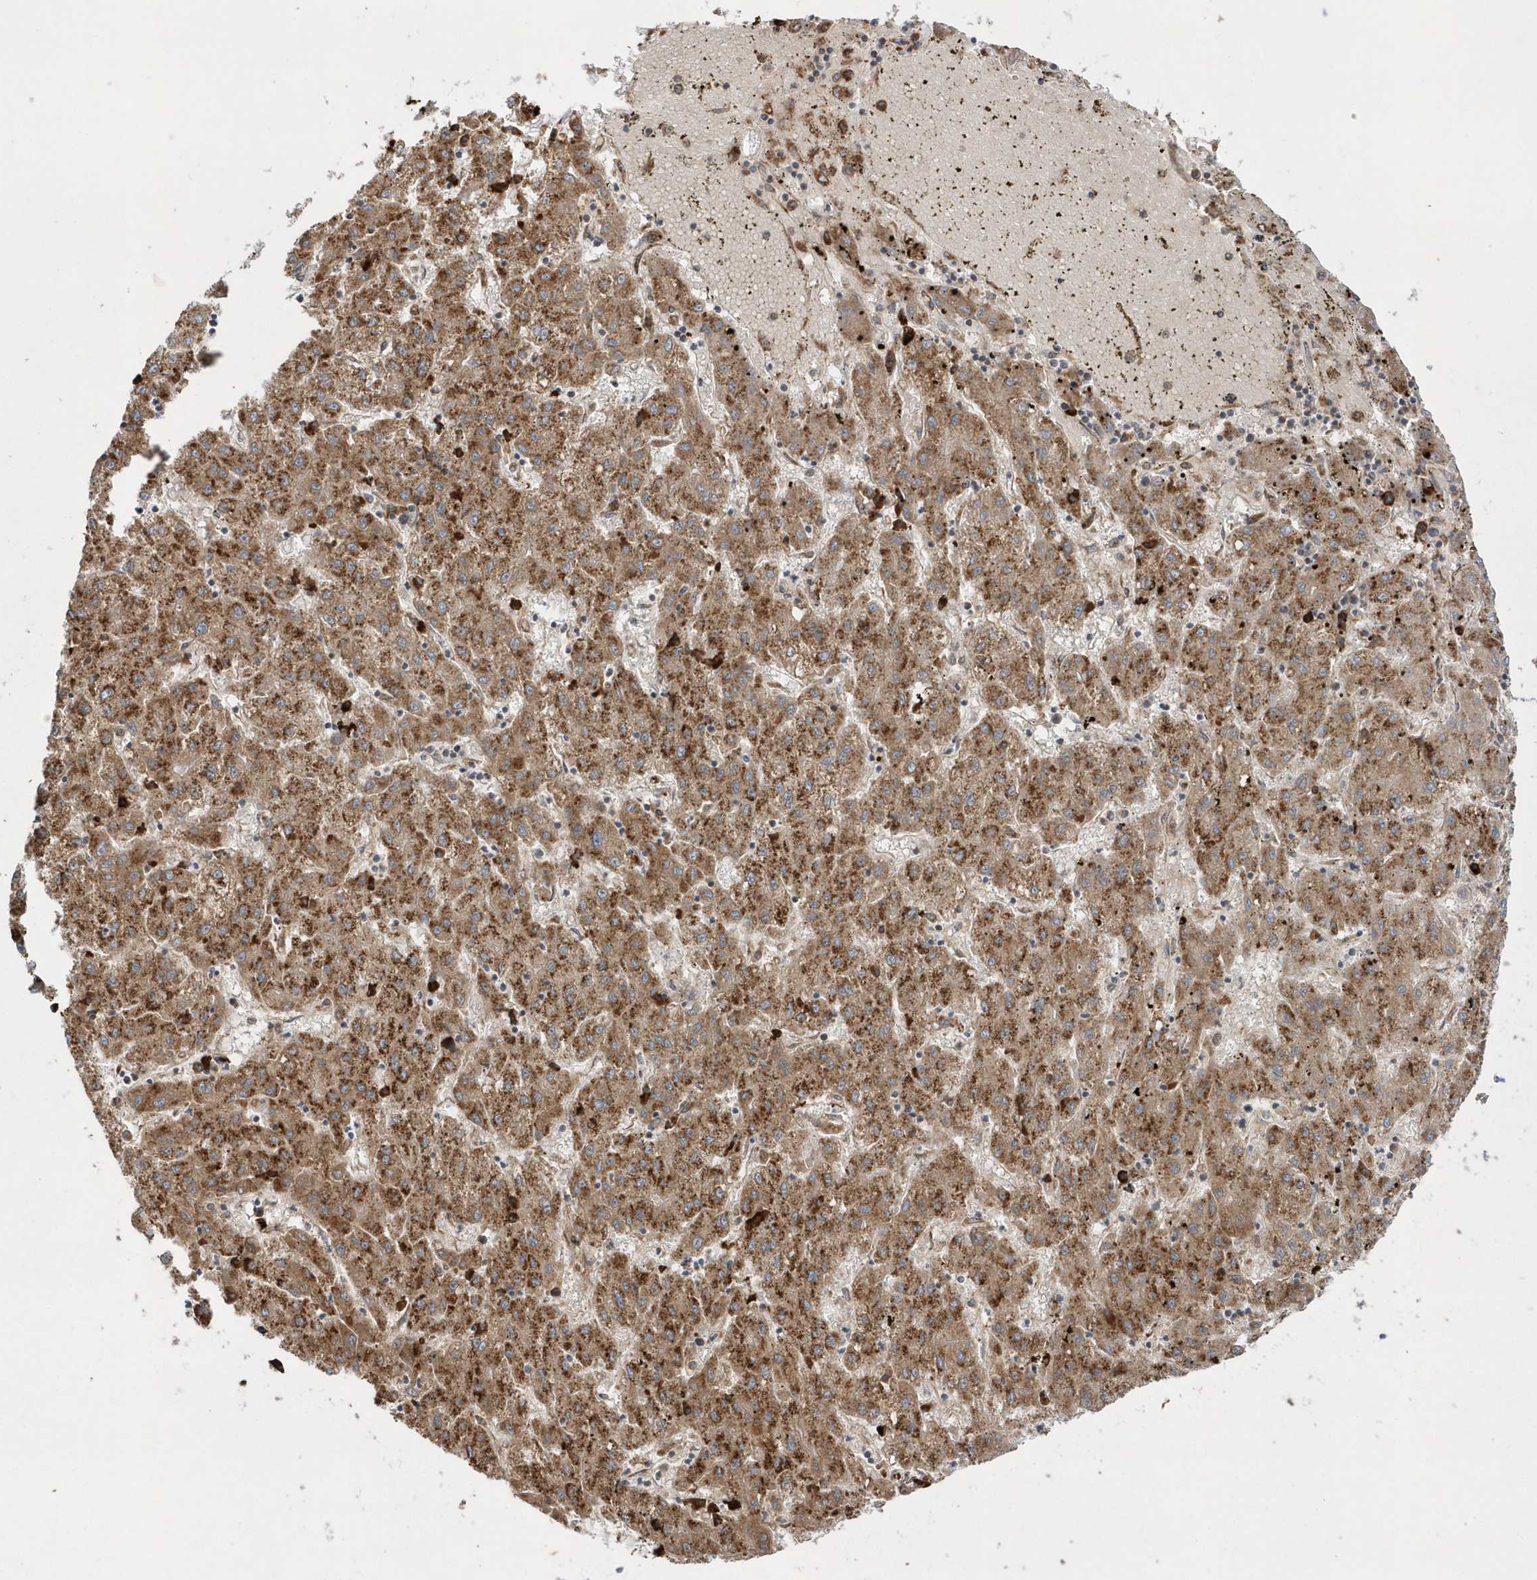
{"staining": {"intensity": "moderate", "quantity": ">75%", "location": "cytoplasmic/membranous"}, "tissue": "liver cancer", "cell_type": "Tumor cells", "image_type": "cancer", "snomed": [{"axis": "morphology", "description": "Carcinoma, Hepatocellular, NOS"}, {"axis": "topography", "description": "Liver"}], "caption": "Hepatocellular carcinoma (liver) tissue reveals moderate cytoplasmic/membranous staining in about >75% of tumor cells", "gene": "SH3BP2", "patient": {"sex": "male", "age": 72}}